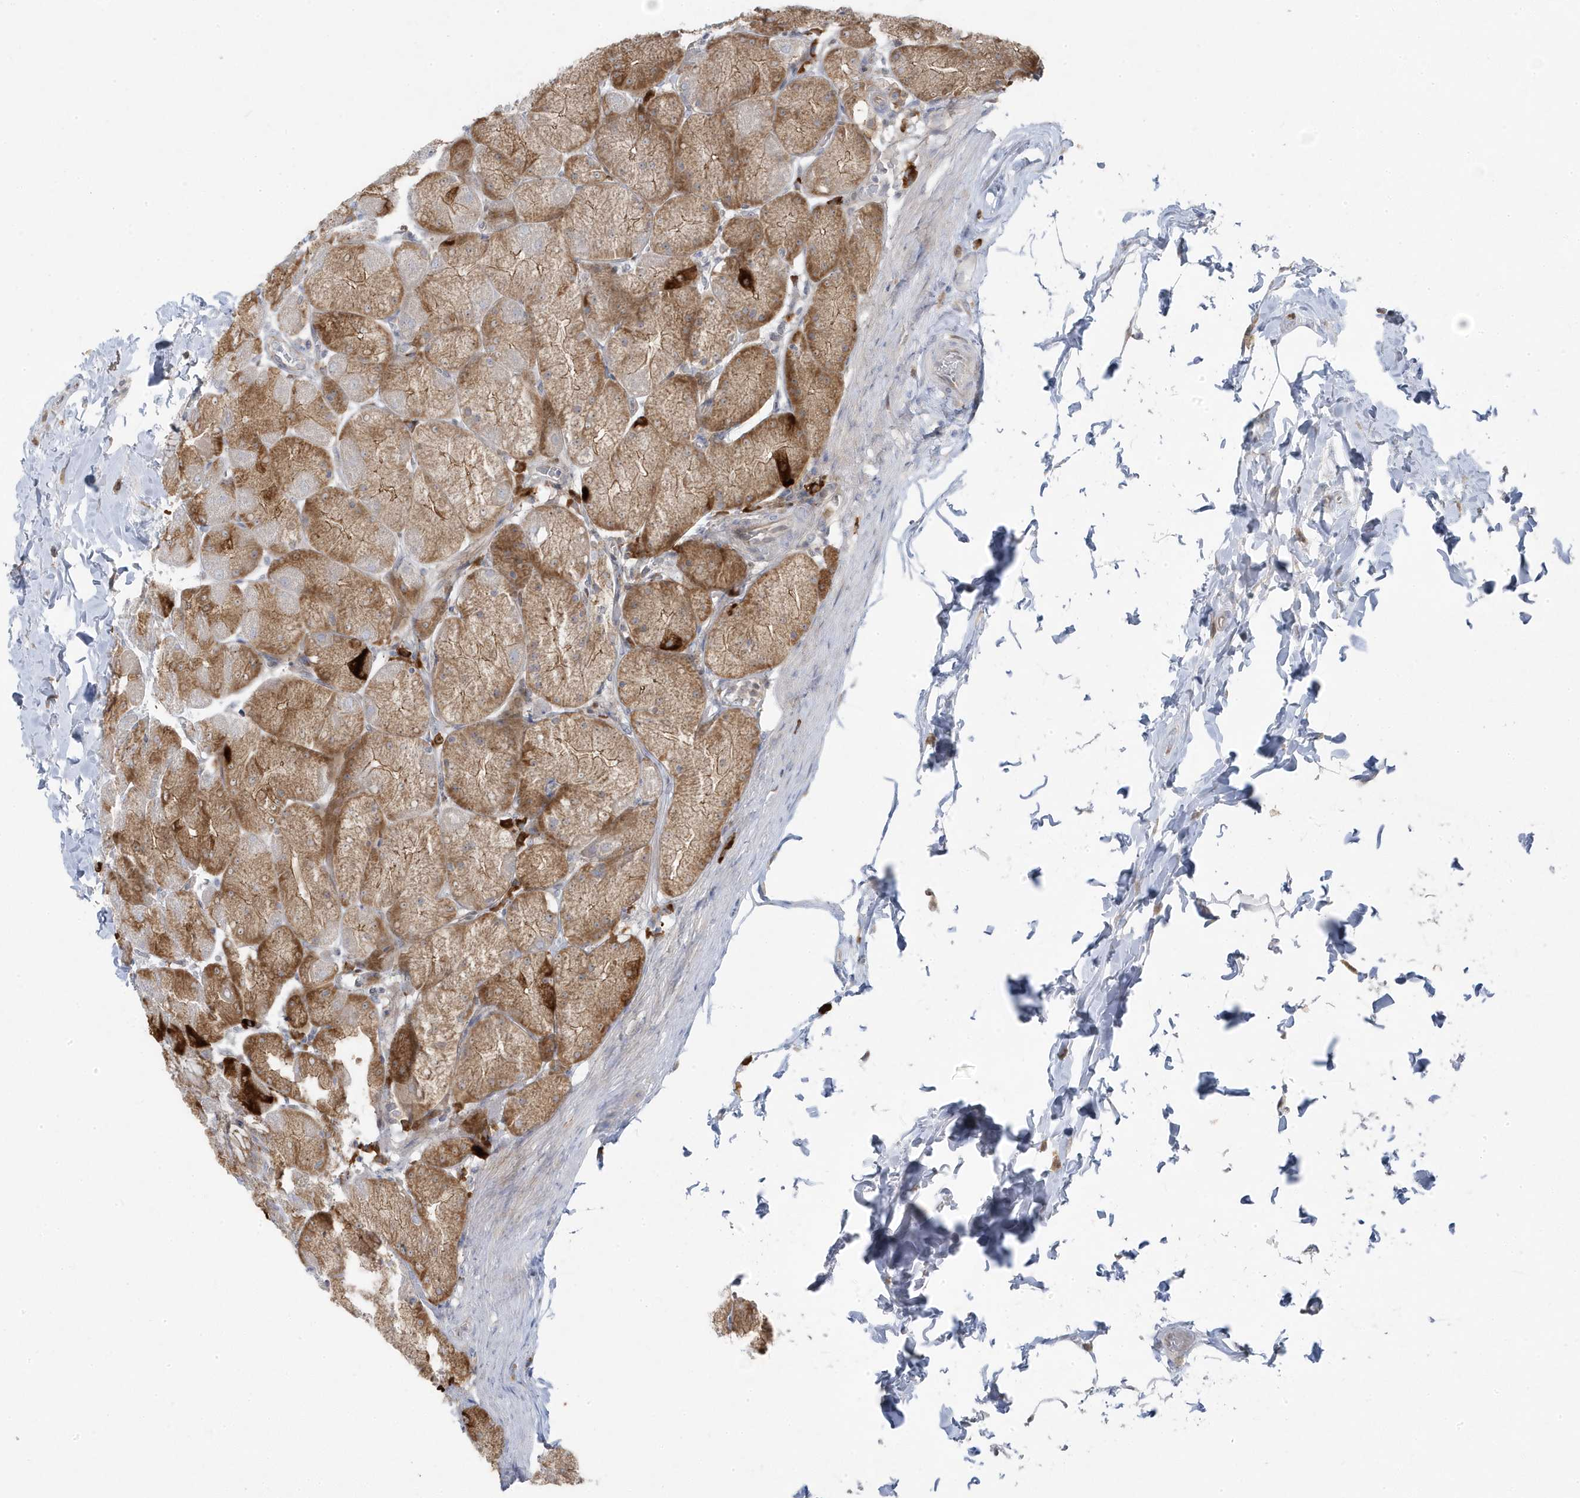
{"staining": {"intensity": "moderate", "quantity": "25%-75%", "location": "cytoplasmic/membranous"}, "tissue": "stomach", "cell_type": "Glandular cells", "image_type": "normal", "snomed": [{"axis": "morphology", "description": "Normal tissue, NOS"}, {"axis": "topography", "description": "Stomach, upper"}], "caption": "This image shows immunohistochemistry staining of unremarkable stomach, with medium moderate cytoplasmic/membranous expression in approximately 25%-75% of glandular cells.", "gene": "ZNF654", "patient": {"sex": "female", "age": 56}}